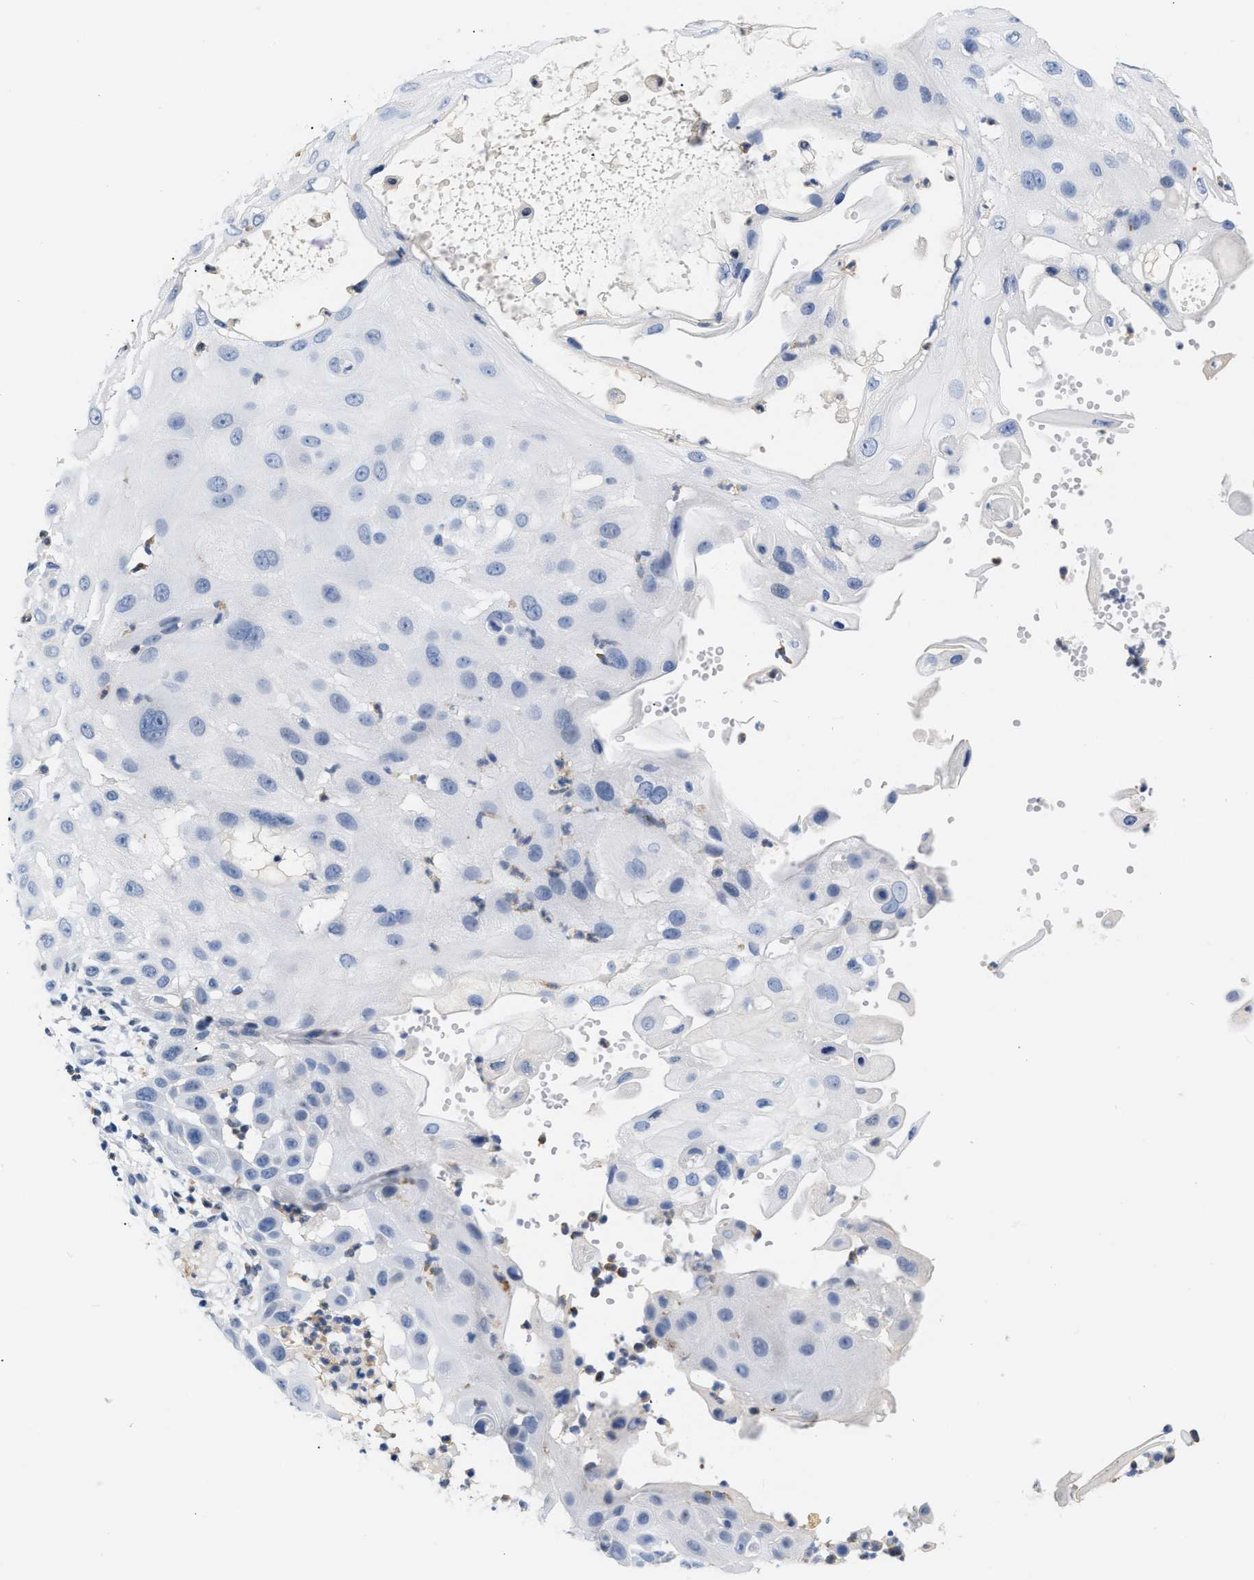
{"staining": {"intensity": "negative", "quantity": "none", "location": "none"}, "tissue": "skin cancer", "cell_type": "Tumor cells", "image_type": "cancer", "snomed": [{"axis": "morphology", "description": "Squamous cell carcinoma, NOS"}, {"axis": "topography", "description": "Skin"}], "caption": "IHC of human squamous cell carcinoma (skin) reveals no staining in tumor cells.", "gene": "BOLL", "patient": {"sex": "female", "age": 44}}